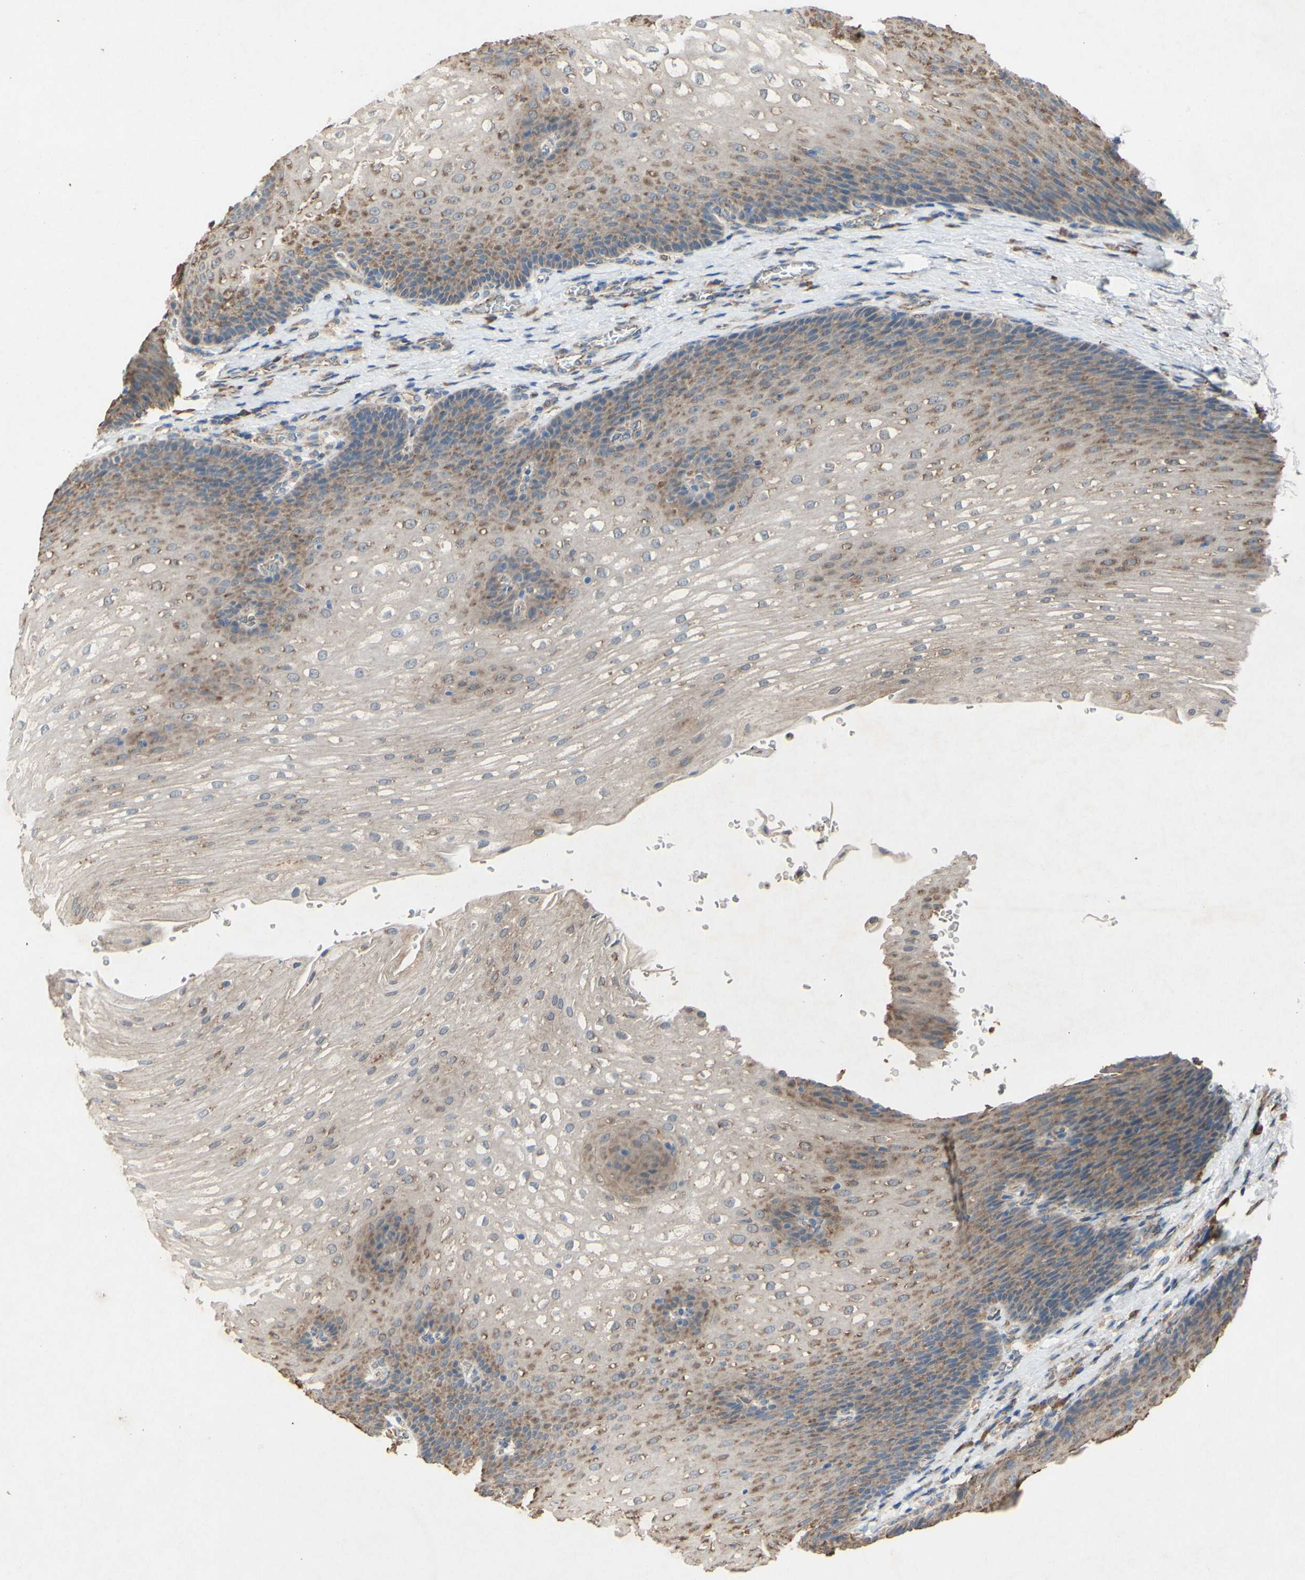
{"staining": {"intensity": "moderate", "quantity": ">75%", "location": "cytoplasmic/membranous"}, "tissue": "esophagus", "cell_type": "Squamous epithelial cells", "image_type": "normal", "snomed": [{"axis": "morphology", "description": "Normal tissue, NOS"}, {"axis": "topography", "description": "Esophagus"}], "caption": "Protein staining of normal esophagus reveals moderate cytoplasmic/membranous staining in about >75% of squamous epithelial cells.", "gene": "PDGFB", "patient": {"sex": "male", "age": 48}}